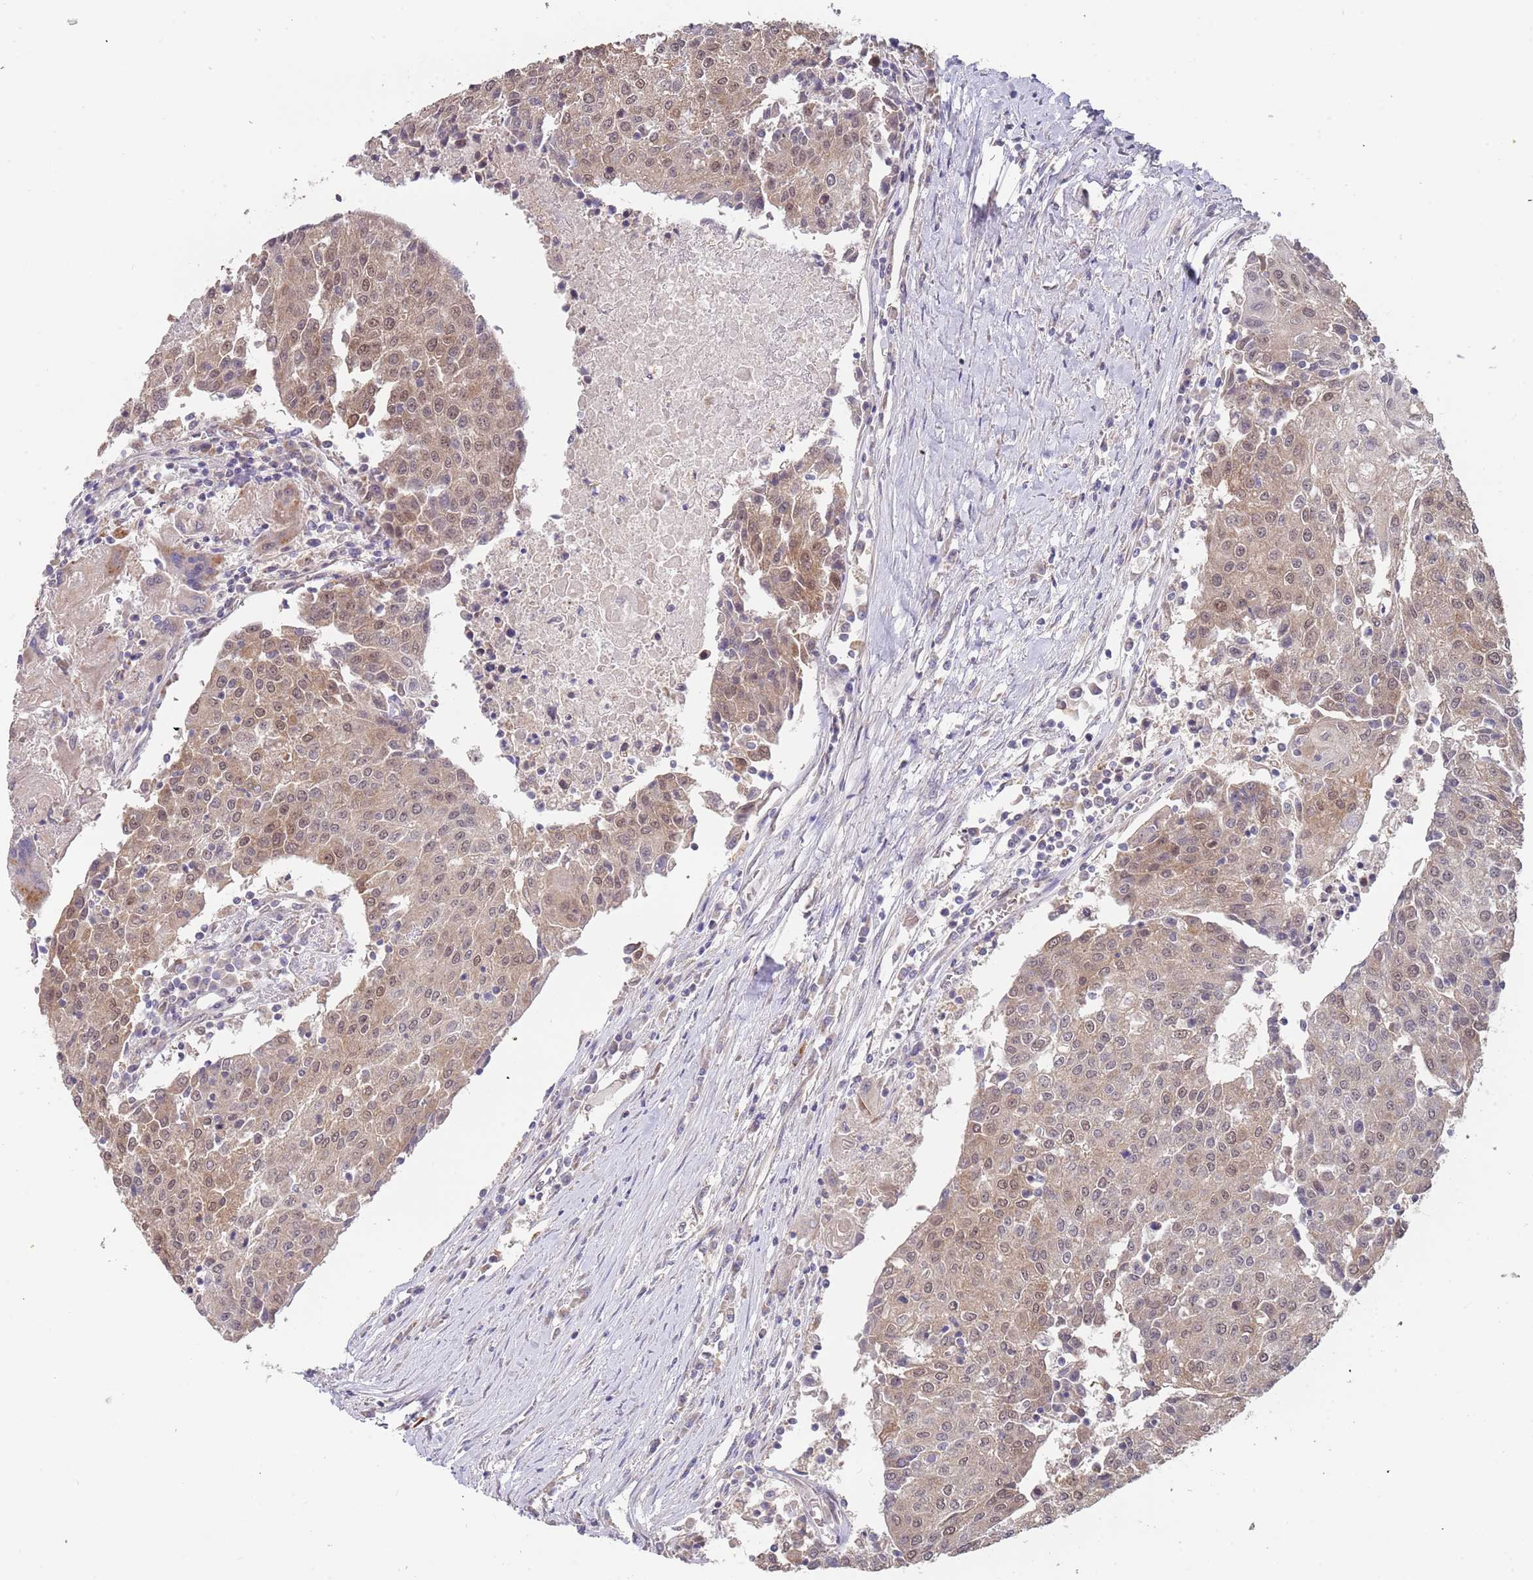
{"staining": {"intensity": "weak", "quantity": ">75%", "location": "cytoplasmic/membranous,nuclear"}, "tissue": "urothelial cancer", "cell_type": "Tumor cells", "image_type": "cancer", "snomed": [{"axis": "morphology", "description": "Urothelial carcinoma, High grade"}, {"axis": "topography", "description": "Urinary bladder"}], "caption": "Tumor cells reveal low levels of weak cytoplasmic/membranous and nuclear positivity in approximately >75% of cells in human high-grade urothelial carcinoma.", "gene": "TMEM64", "patient": {"sex": "female", "age": 85}}